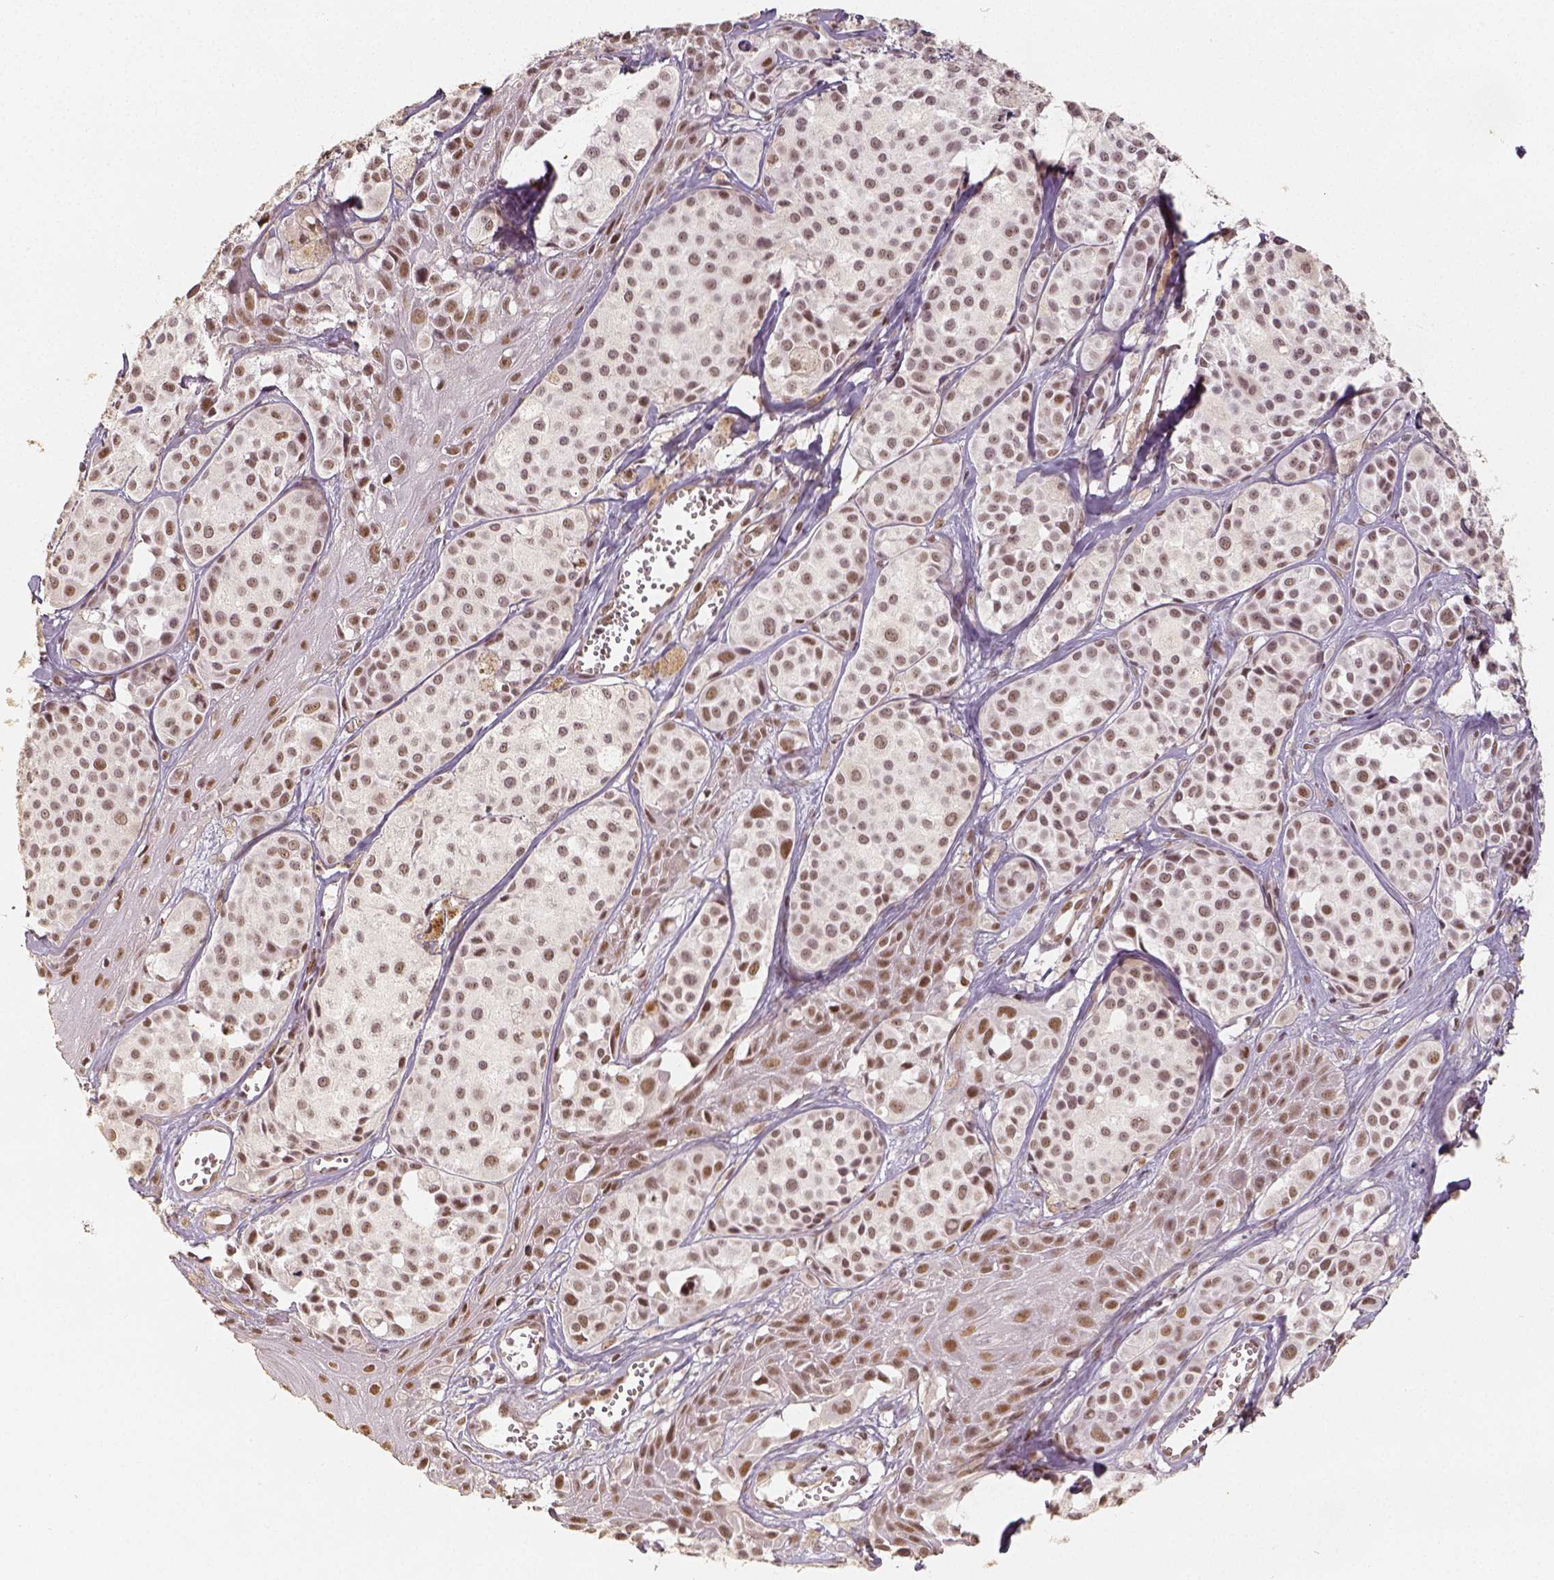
{"staining": {"intensity": "moderate", "quantity": ">75%", "location": "nuclear"}, "tissue": "melanoma", "cell_type": "Tumor cells", "image_type": "cancer", "snomed": [{"axis": "morphology", "description": "Malignant melanoma, NOS"}, {"axis": "topography", "description": "Skin"}], "caption": "Immunohistochemistry image of neoplastic tissue: human melanoma stained using immunohistochemistry exhibits medium levels of moderate protein expression localized specifically in the nuclear of tumor cells, appearing as a nuclear brown color.", "gene": "HDAC1", "patient": {"sex": "male", "age": 77}}